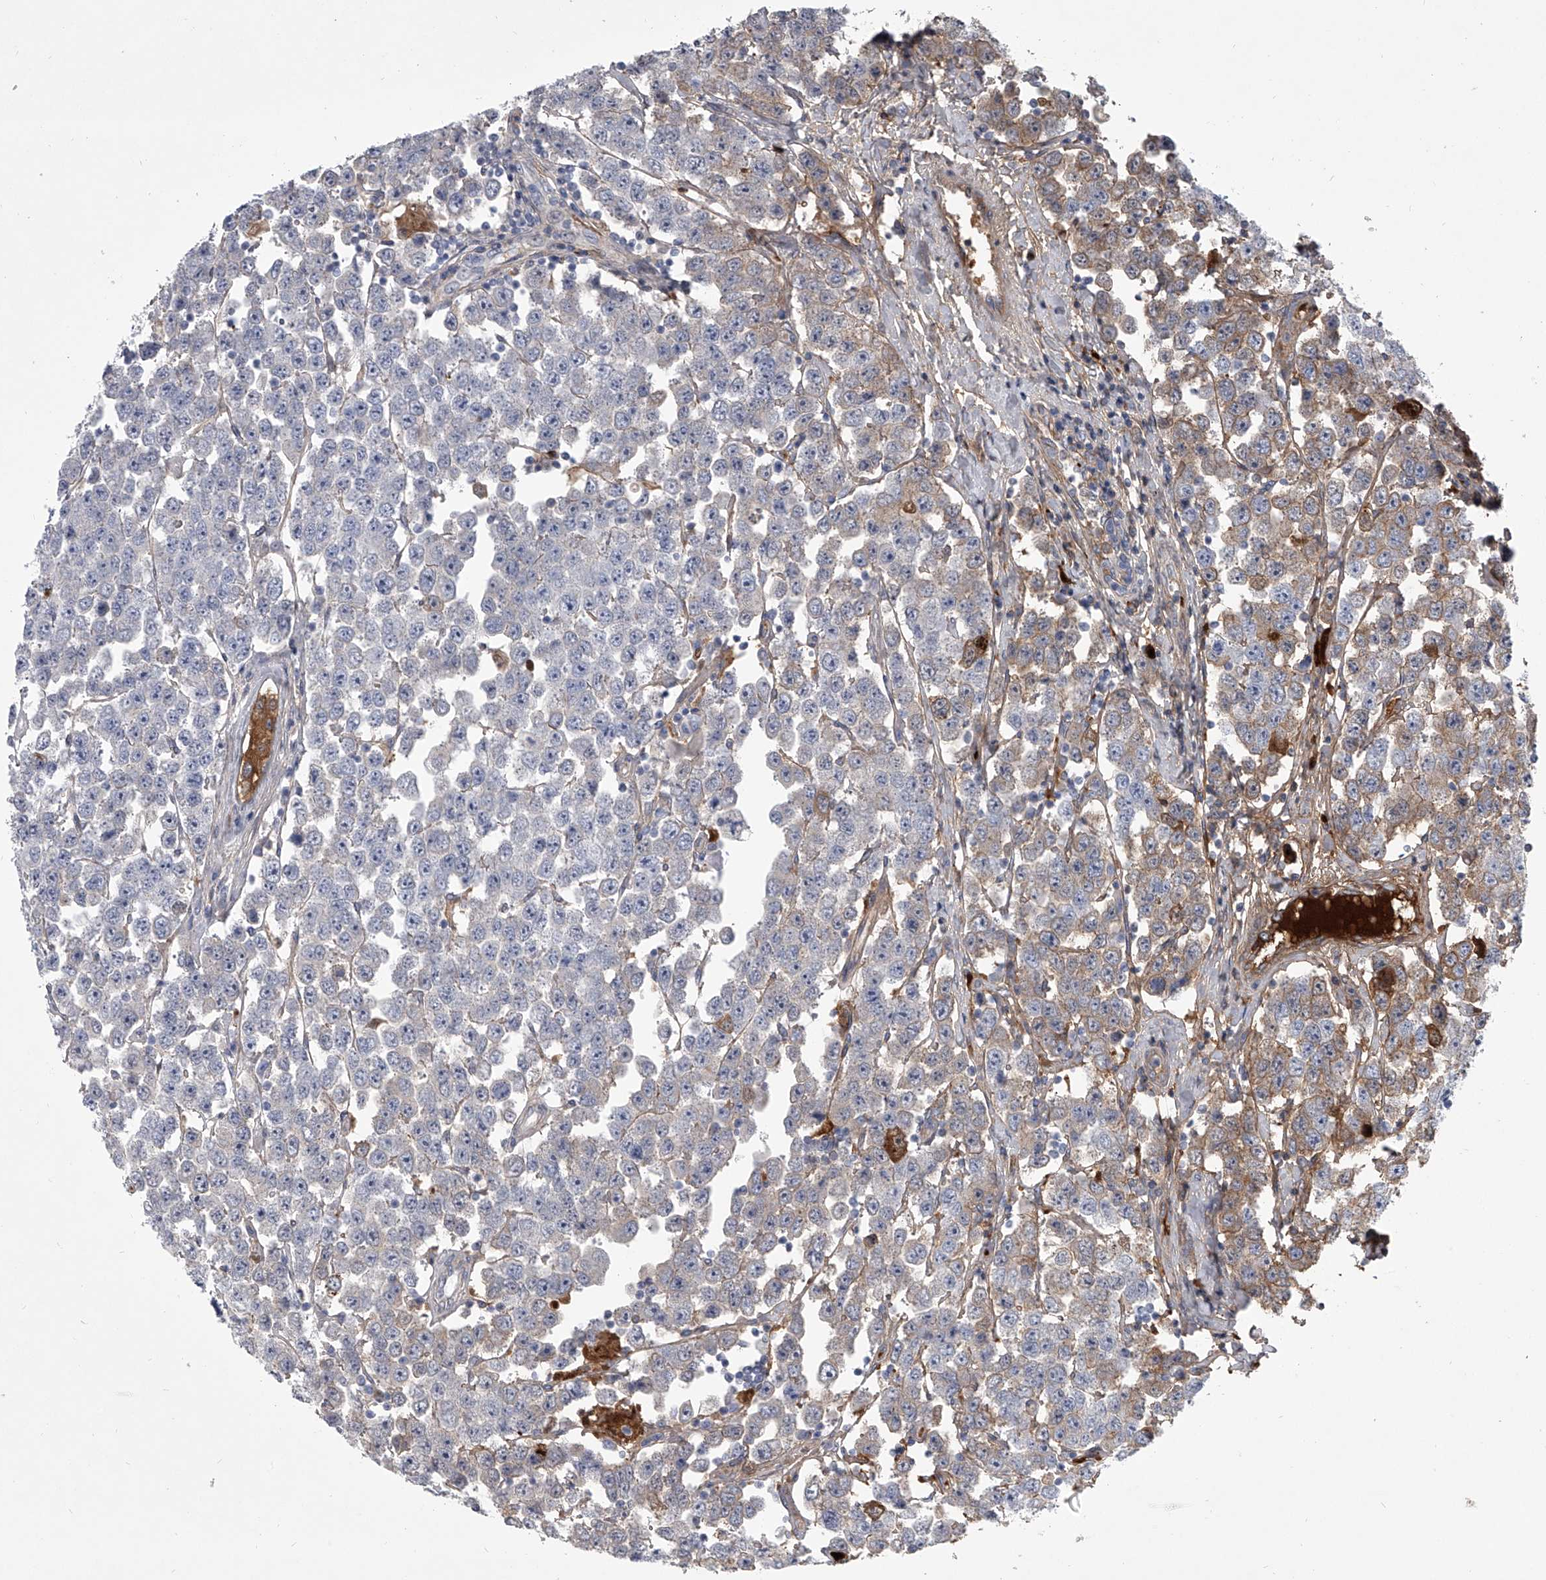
{"staining": {"intensity": "weak", "quantity": "<25%", "location": "cytoplasmic/membranous"}, "tissue": "testis cancer", "cell_type": "Tumor cells", "image_type": "cancer", "snomed": [{"axis": "morphology", "description": "Seminoma, NOS"}, {"axis": "topography", "description": "Testis"}], "caption": "IHC image of neoplastic tissue: testis seminoma stained with DAB (3,3'-diaminobenzidine) displays no significant protein positivity in tumor cells. (DAB (3,3'-diaminobenzidine) immunohistochemistry with hematoxylin counter stain).", "gene": "HEATR6", "patient": {"sex": "male", "age": 28}}